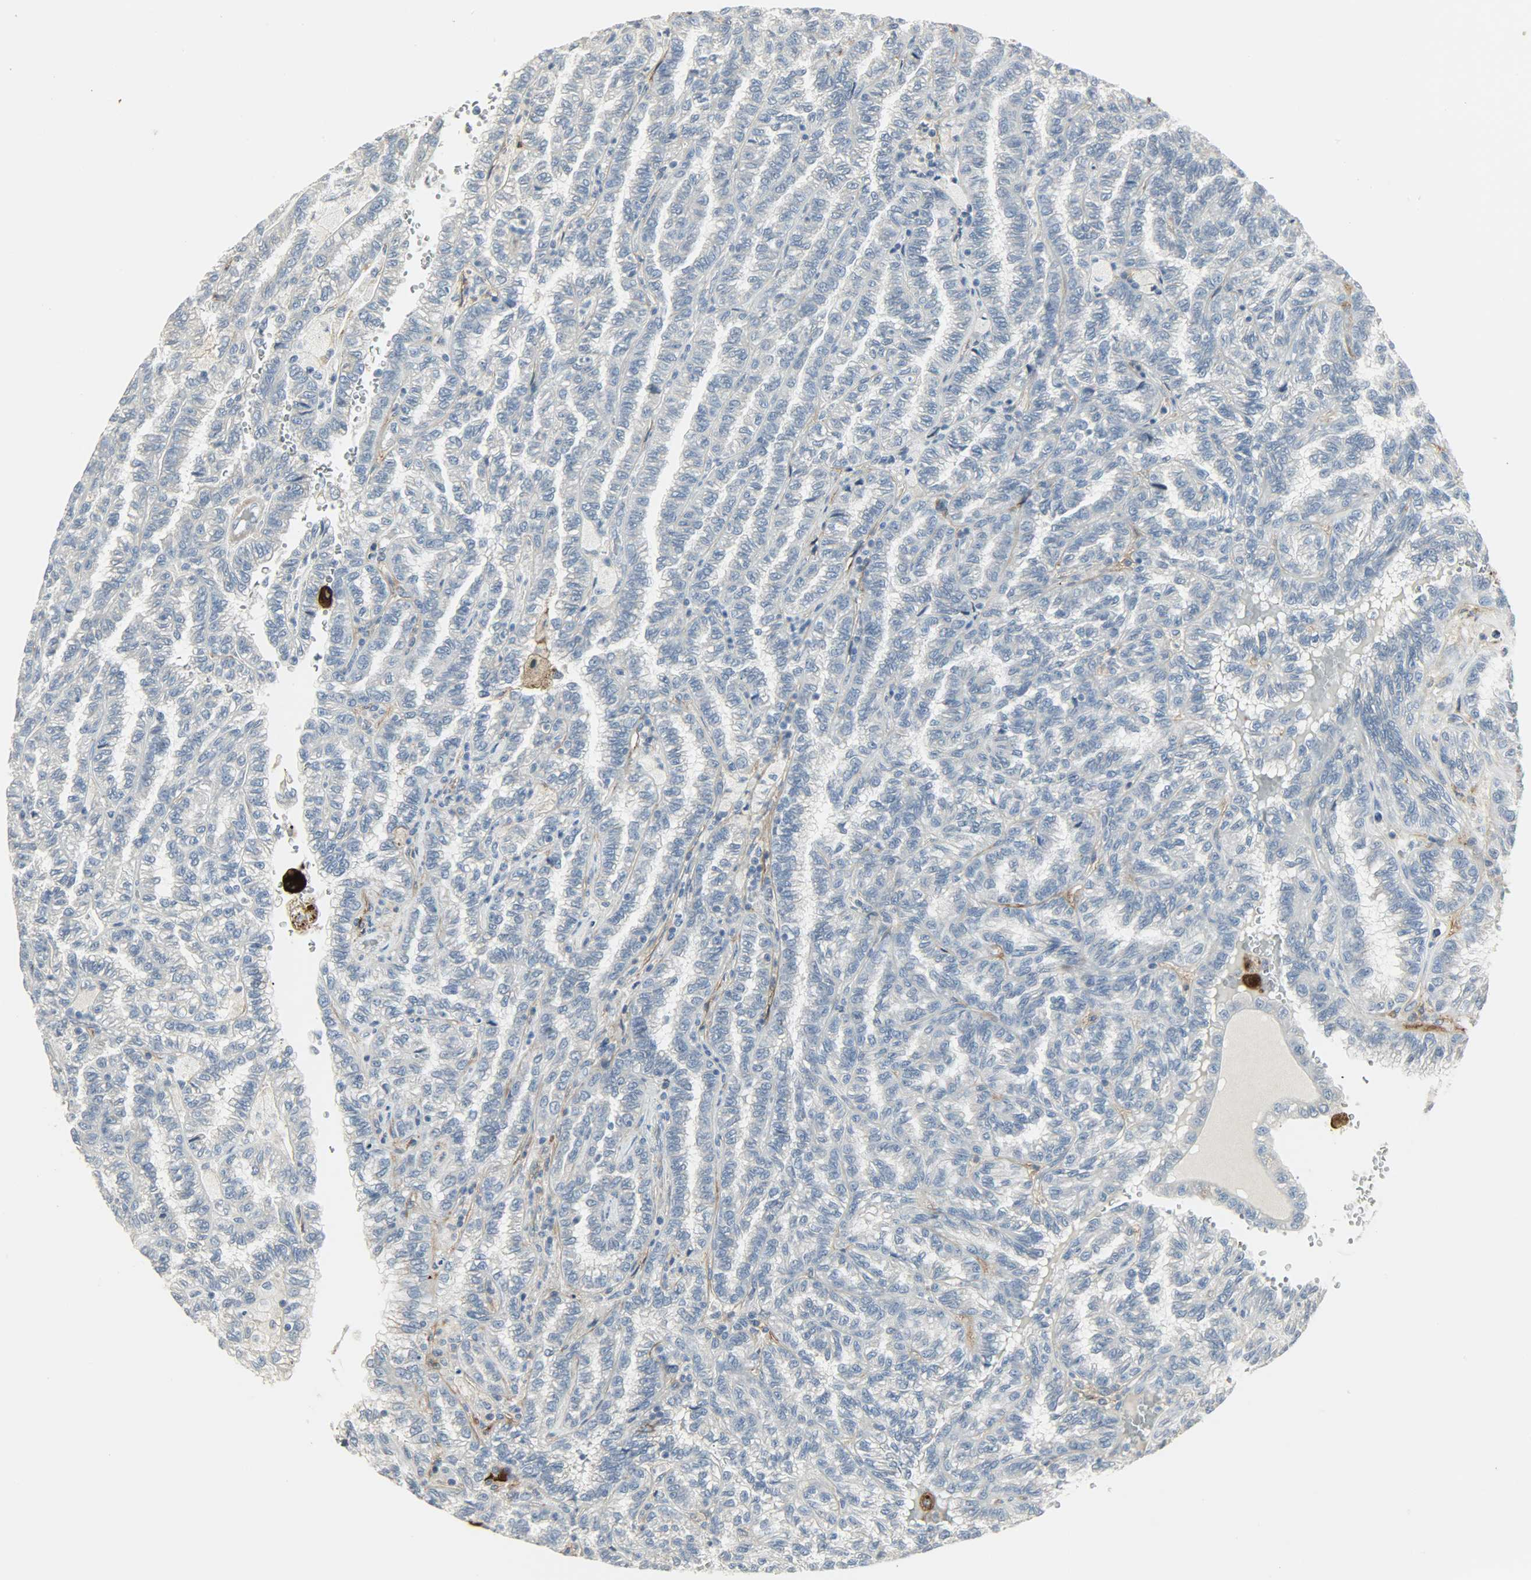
{"staining": {"intensity": "negative", "quantity": "none", "location": "none"}, "tissue": "renal cancer", "cell_type": "Tumor cells", "image_type": "cancer", "snomed": [{"axis": "morphology", "description": "Inflammation, NOS"}, {"axis": "morphology", "description": "Adenocarcinoma, NOS"}, {"axis": "topography", "description": "Kidney"}], "caption": "This is an IHC histopathology image of human adenocarcinoma (renal). There is no expression in tumor cells.", "gene": "ENPEP", "patient": {"sex": "male", "age": 68}}